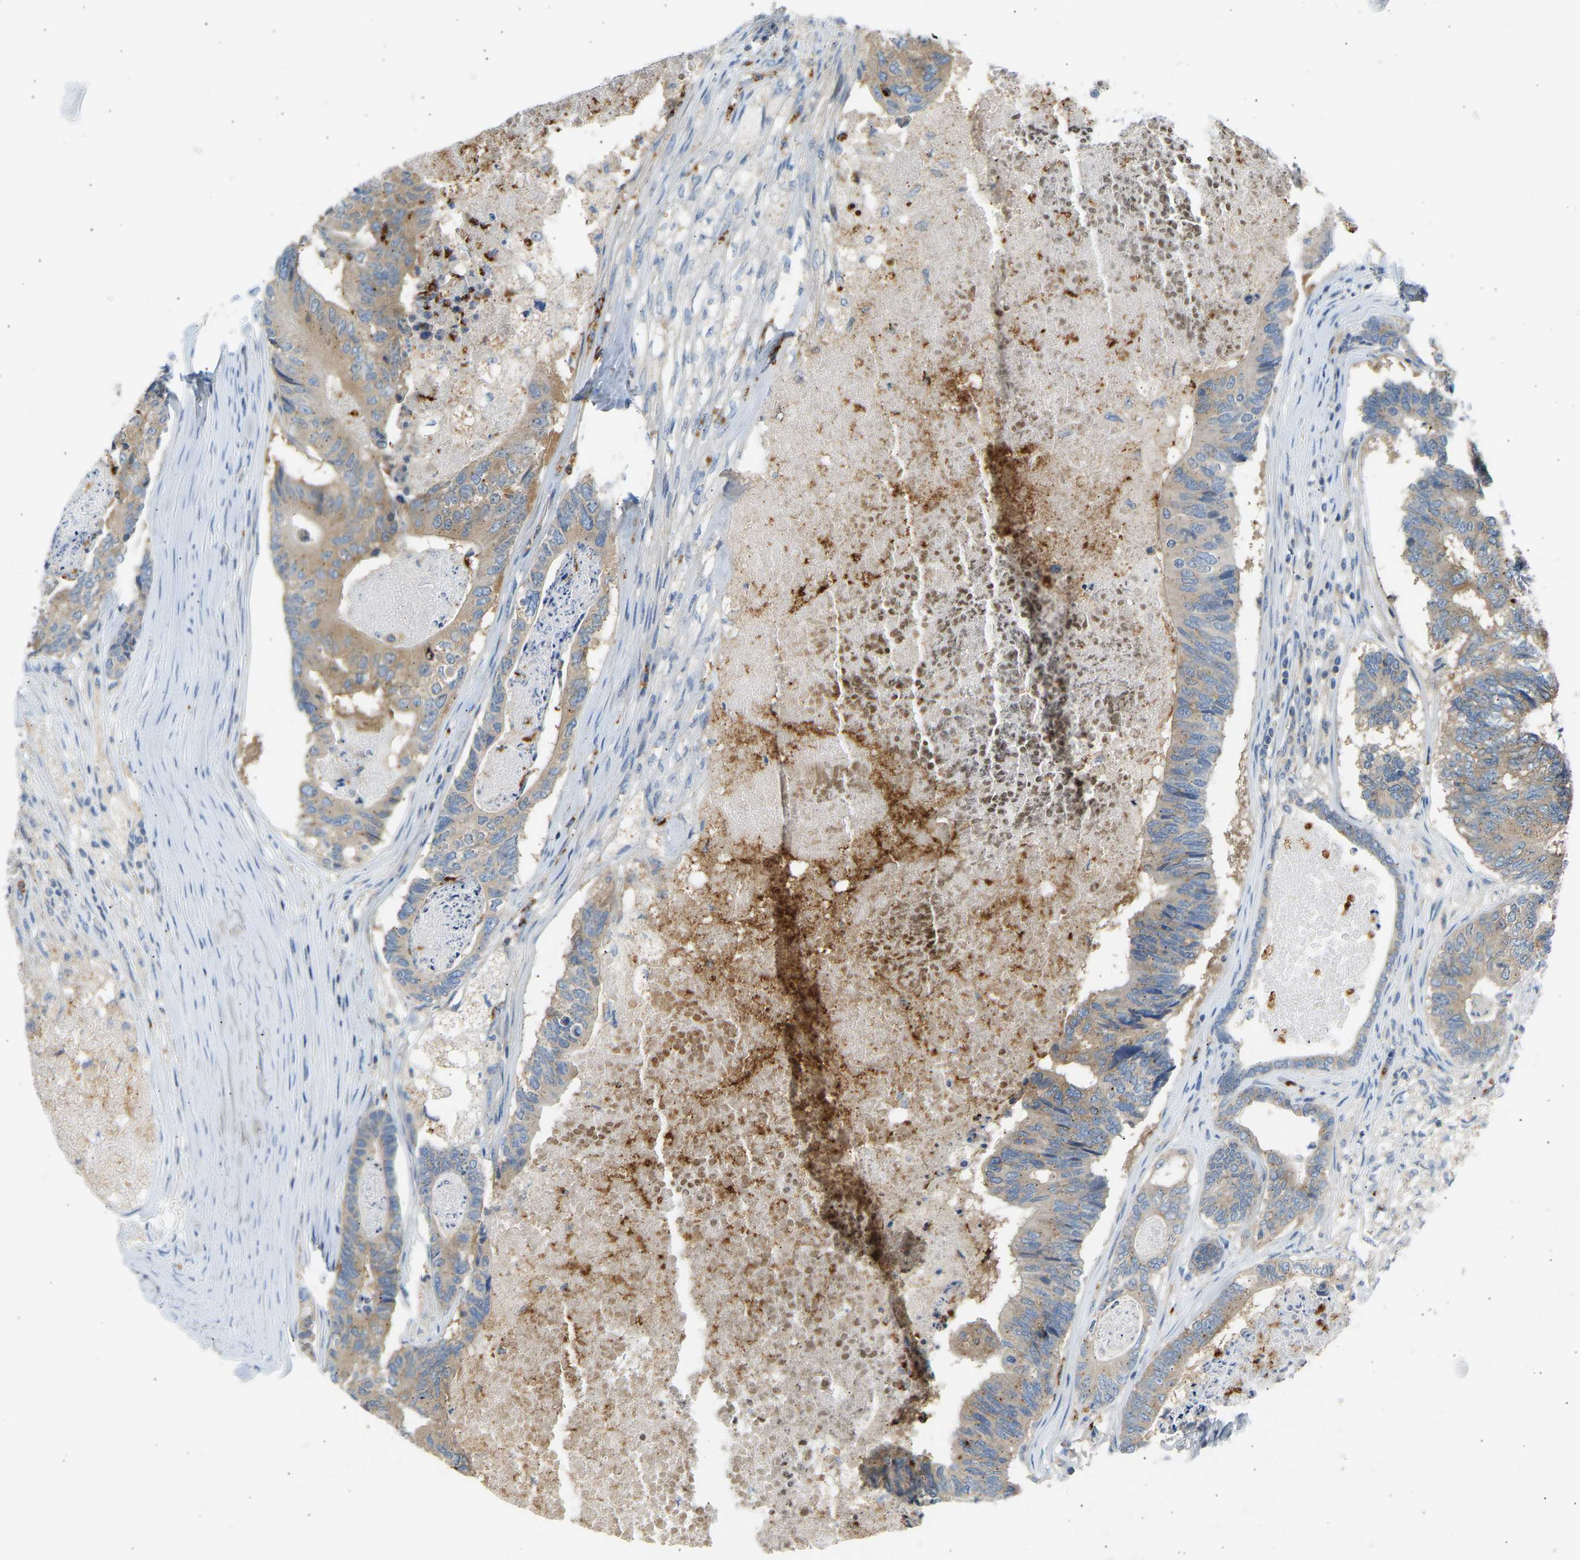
{"staining": {"intensity": "moderate", "quantity": ">75%", "location": "cytoplasmic/membranous"}, "tissue": "colorectal cancer", "cell_type": "Tumor cells", "image_type": "cancer", "snomed": [{"axis": "morphology", "description": "Adenocarcinoma, NOS"}, {"axis": "topography", "description": "Colon"}], "caption": "Immunohistochemistry image of neoplastic tissue: adenocarcinoma (colorectal) stained using immunohistochemistry (IHC) demonstrates medium levels of moderate protein expression localized specifically in the cytoplasmic/membranous of tumor cells, appearing as a cytoplasmic/membranous brown color.", "gene": "TRIM50", "patient": {"sex": "female", "age": 67}}